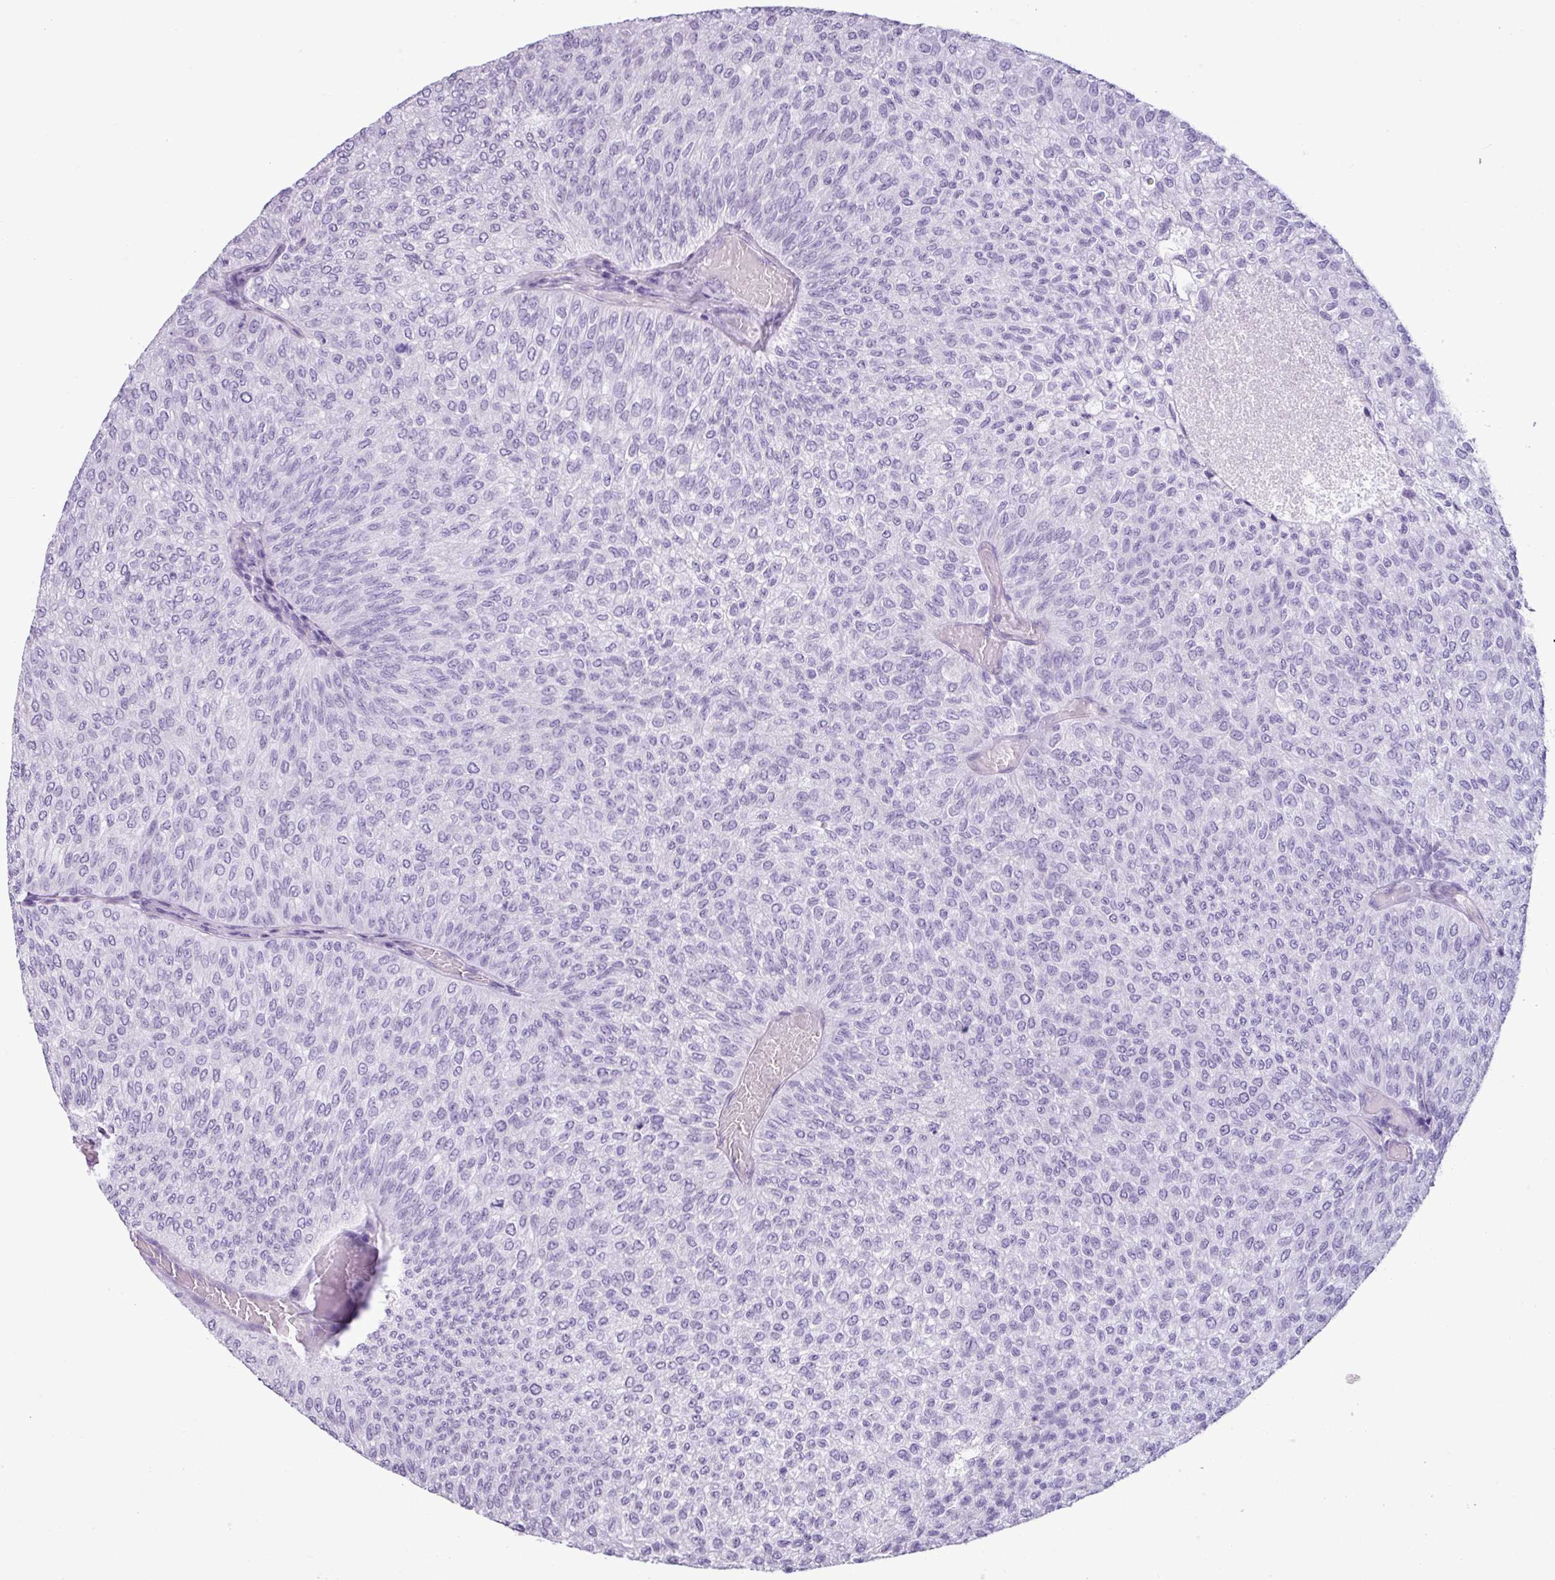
{"staining": {"intensity": "negative", "quantity": "none", "location": "none"}, "tissue": "urothelial cancer", "cell_type": "Tumor cells", "image_type": "cancer", "snomed": [{"axis": "morphology", "description": "Urothelial carcinoma, Low grade"}, {"axis": "topography", "description": "Urinary bladder"}], "caption": "This image is of low-grade urothelial carcinoma stained with immunohistochemistry to label a protein in brown with the nuclei are counter-stained blue. There is no positivity in tumor cells.", "gene": "SCT", "patient": {"sex": "male", "age": 78}}